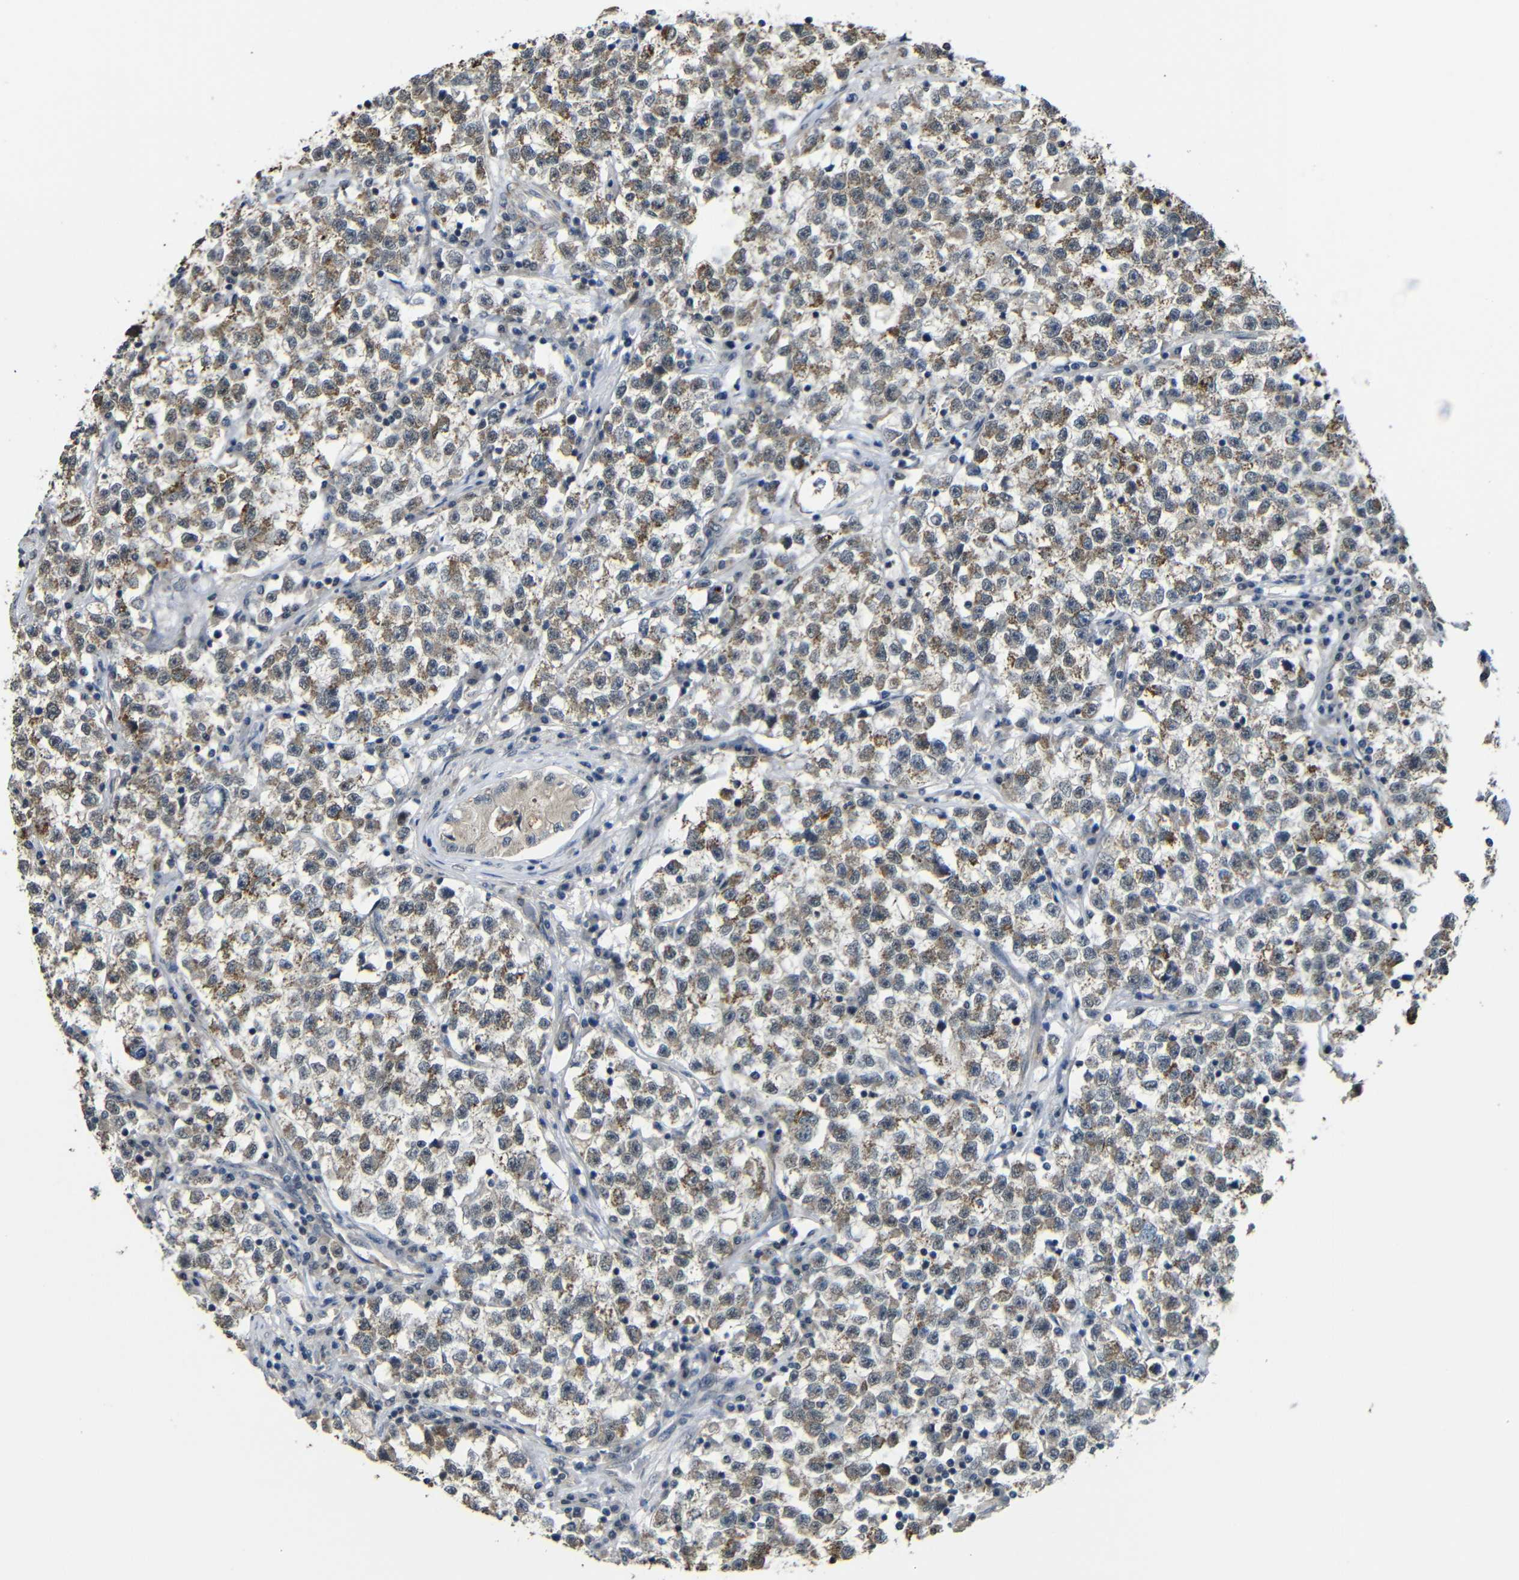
{"staining": {"intensity": "moderate", "quantity": ">75%", "location": "cytoplasmic/membranous"}, "tissue": "testis cancer", "cell_type": "Tumor cells", "image_type": "cancer", "snomed": [{"axis": "morphology", "description": "Seminoma, NOS"}, {"axis": "topography", "description": "Testis"}], "caption": "Protein staining exhibits moderate cytoplasmic/membranous positivity in about >75% of tumor cells in testis cancer. The protein is stained brown, and the nuclei are stained in blue (DAB (3,3'-diaminobenzidine) IHC with brightfield microscopy, high magnification).", "gene": "FAM172A", "patient": {"sex": "male", "age": 22}}